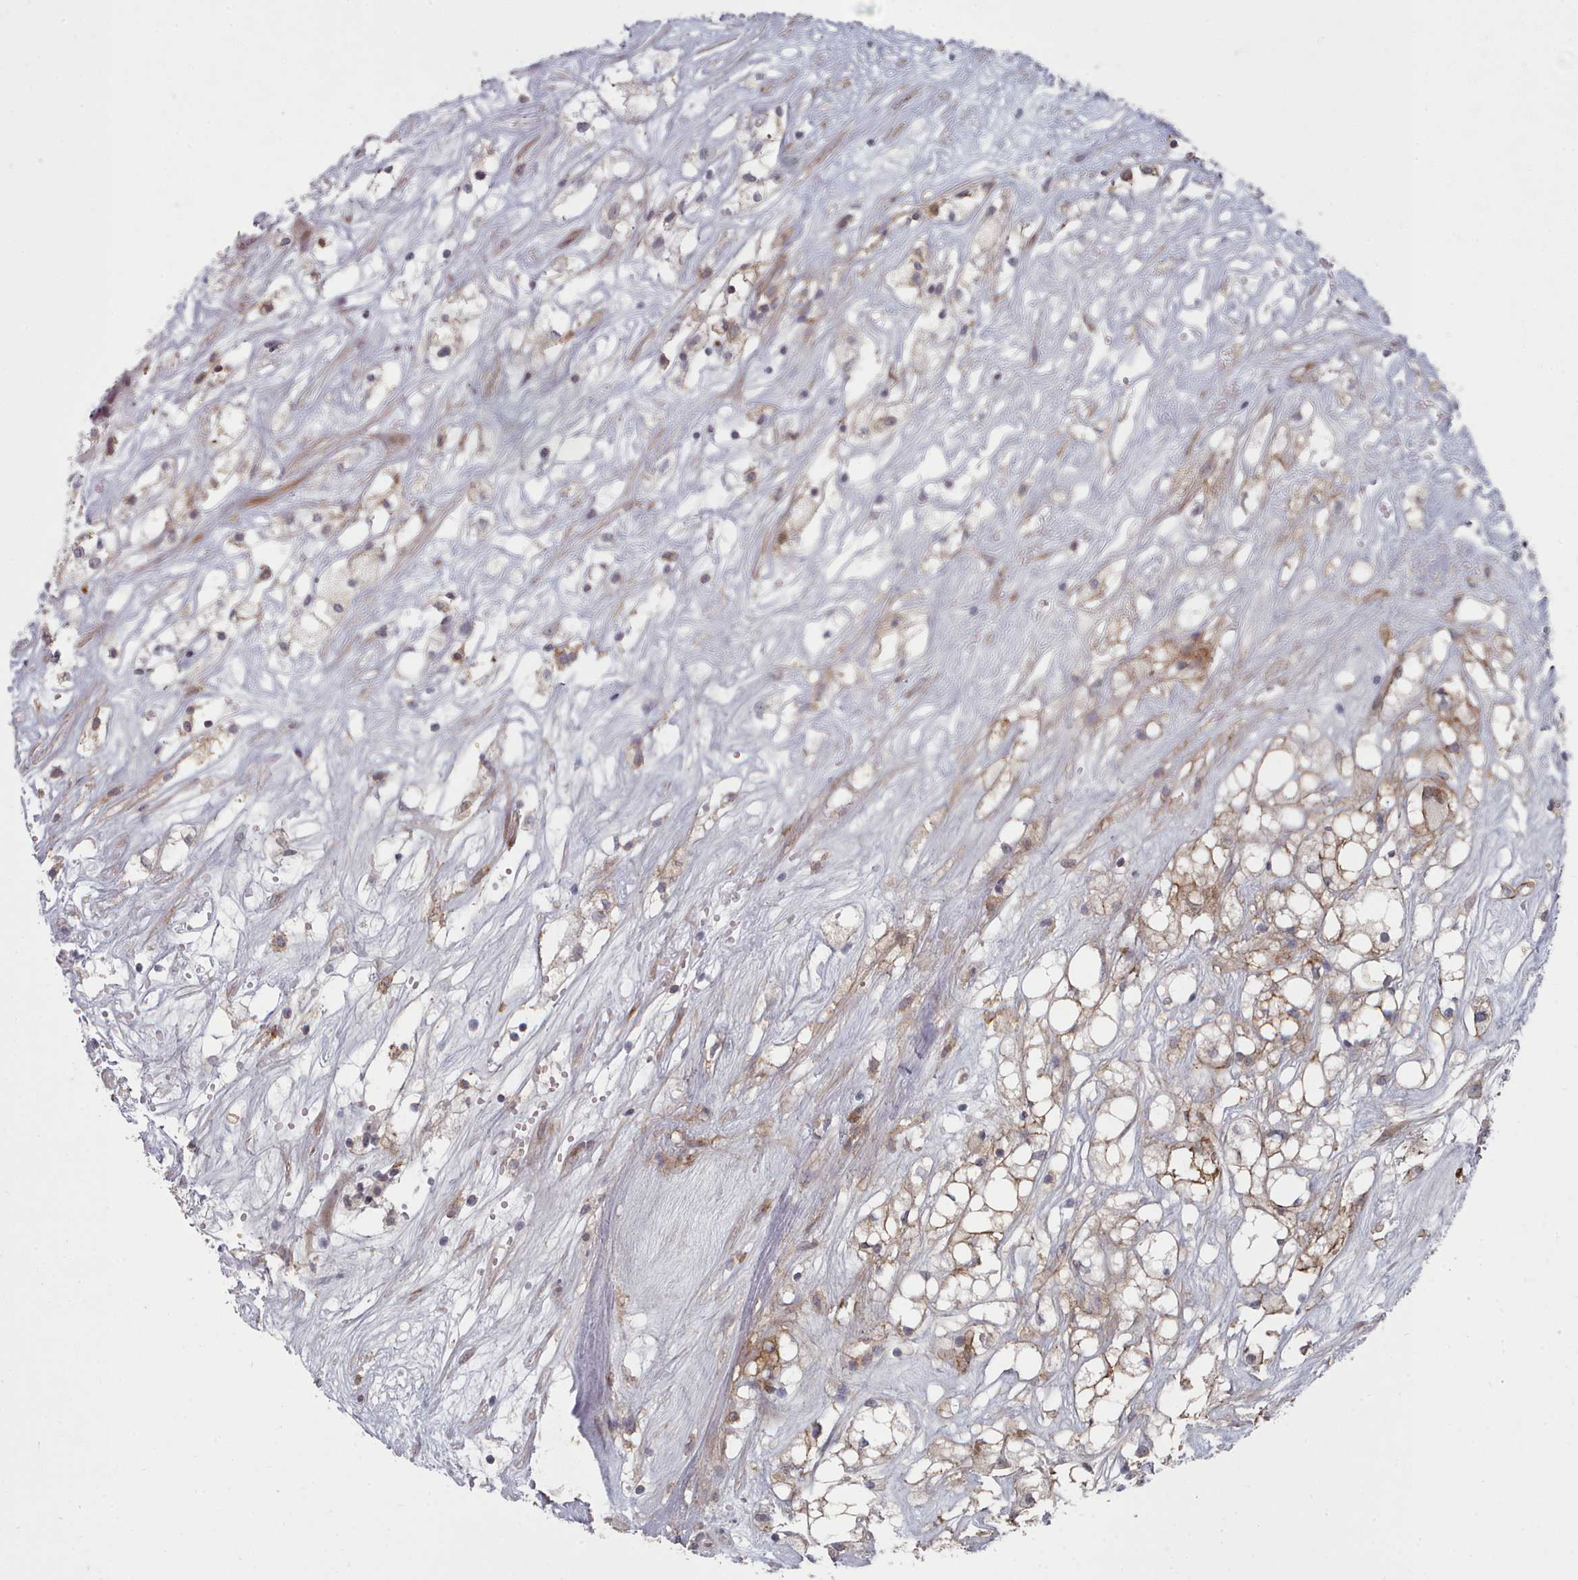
{"staining": {"intensity": "moderate", "quantity": "<25%", "location": "cytoplasmic/membranous"}, "tissue": "renal cancer", "cell_type": "Tumor cells", "image_type": "cancer", "snomed": [{"axis": "morphology", "description": "Adenocarcinoma, NOS"}, {"axis": "topography", "description": "Kidney"}], "caption": "There is low levels of moderate cytoplasmic/membranous staining in tumor cells of adenocarcinoma (renal), as demonstrated by immunohistochemical staining (brown color).", "gene": "COL8A2", "patient": {"sex": "male", "age": 59}}